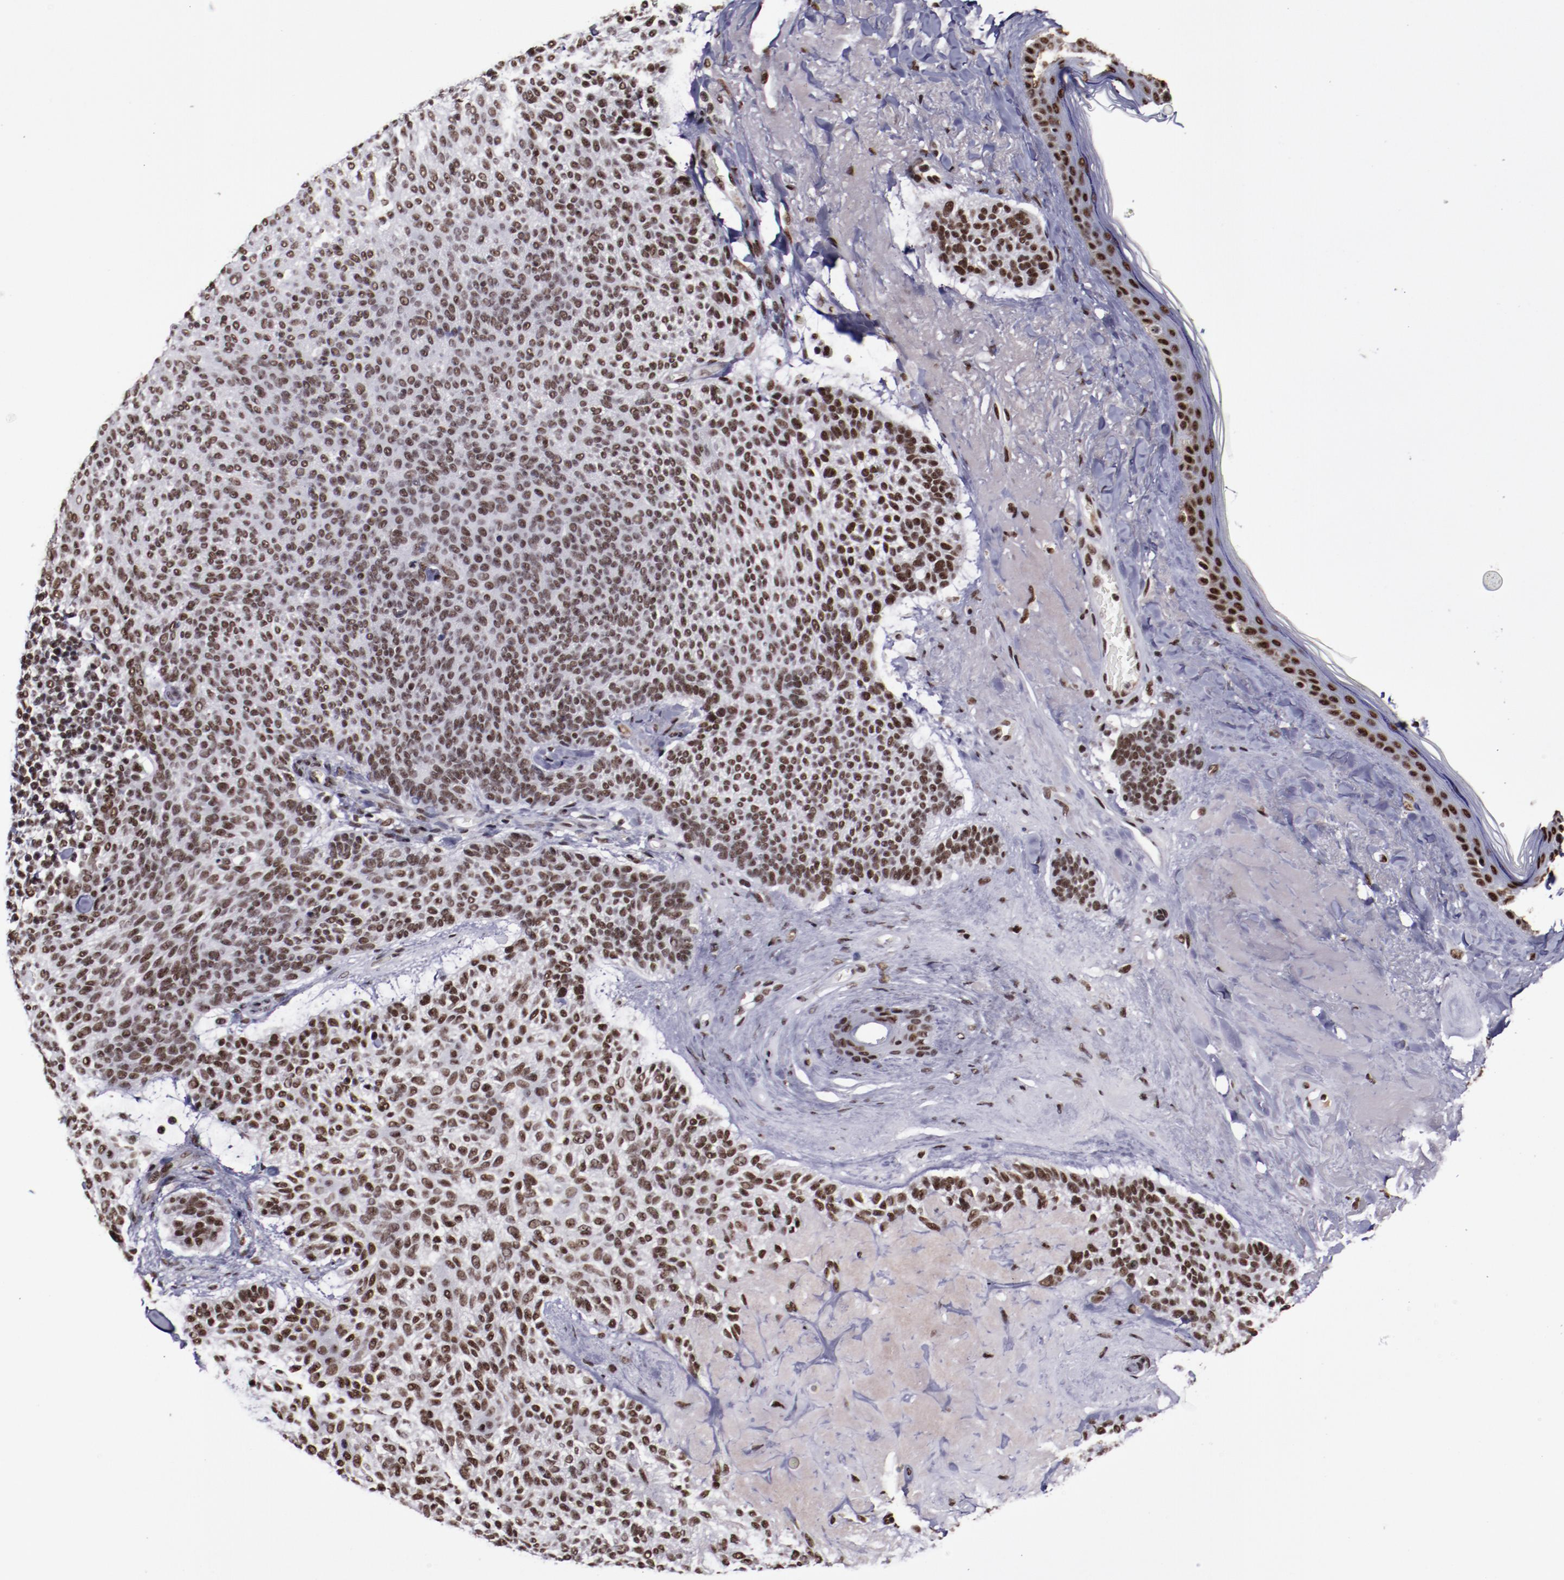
{"staining": {"intensity": "moderate", "quantity": ">75%", "location": "nuclear"}, "tissue": "skin cancer", "cell_type": "Tumor cells", "image_type": "cancer", "snomed": [{"axis": "morphology", "description": "Normal tissue, NOS"}, {"axis": "morphology", "description": "Basal cell carcinoma"}, {"axis": "topography", "description": "Skin"}], "caption": "Basal cell carcinoma (skin) was stained to show a protein in brown. There is medium levels of moderate nuclear positivity in about >75% of tumor cells. The staining was performed using DAB (3,3'-diaminobenzidine) to visualize the protein expression in brown, while the nuclei were stained in blue with hematoxylin (Magnification: 20x).", "gene": "ERH", "patient": {"sex": "female", "age": 70}}